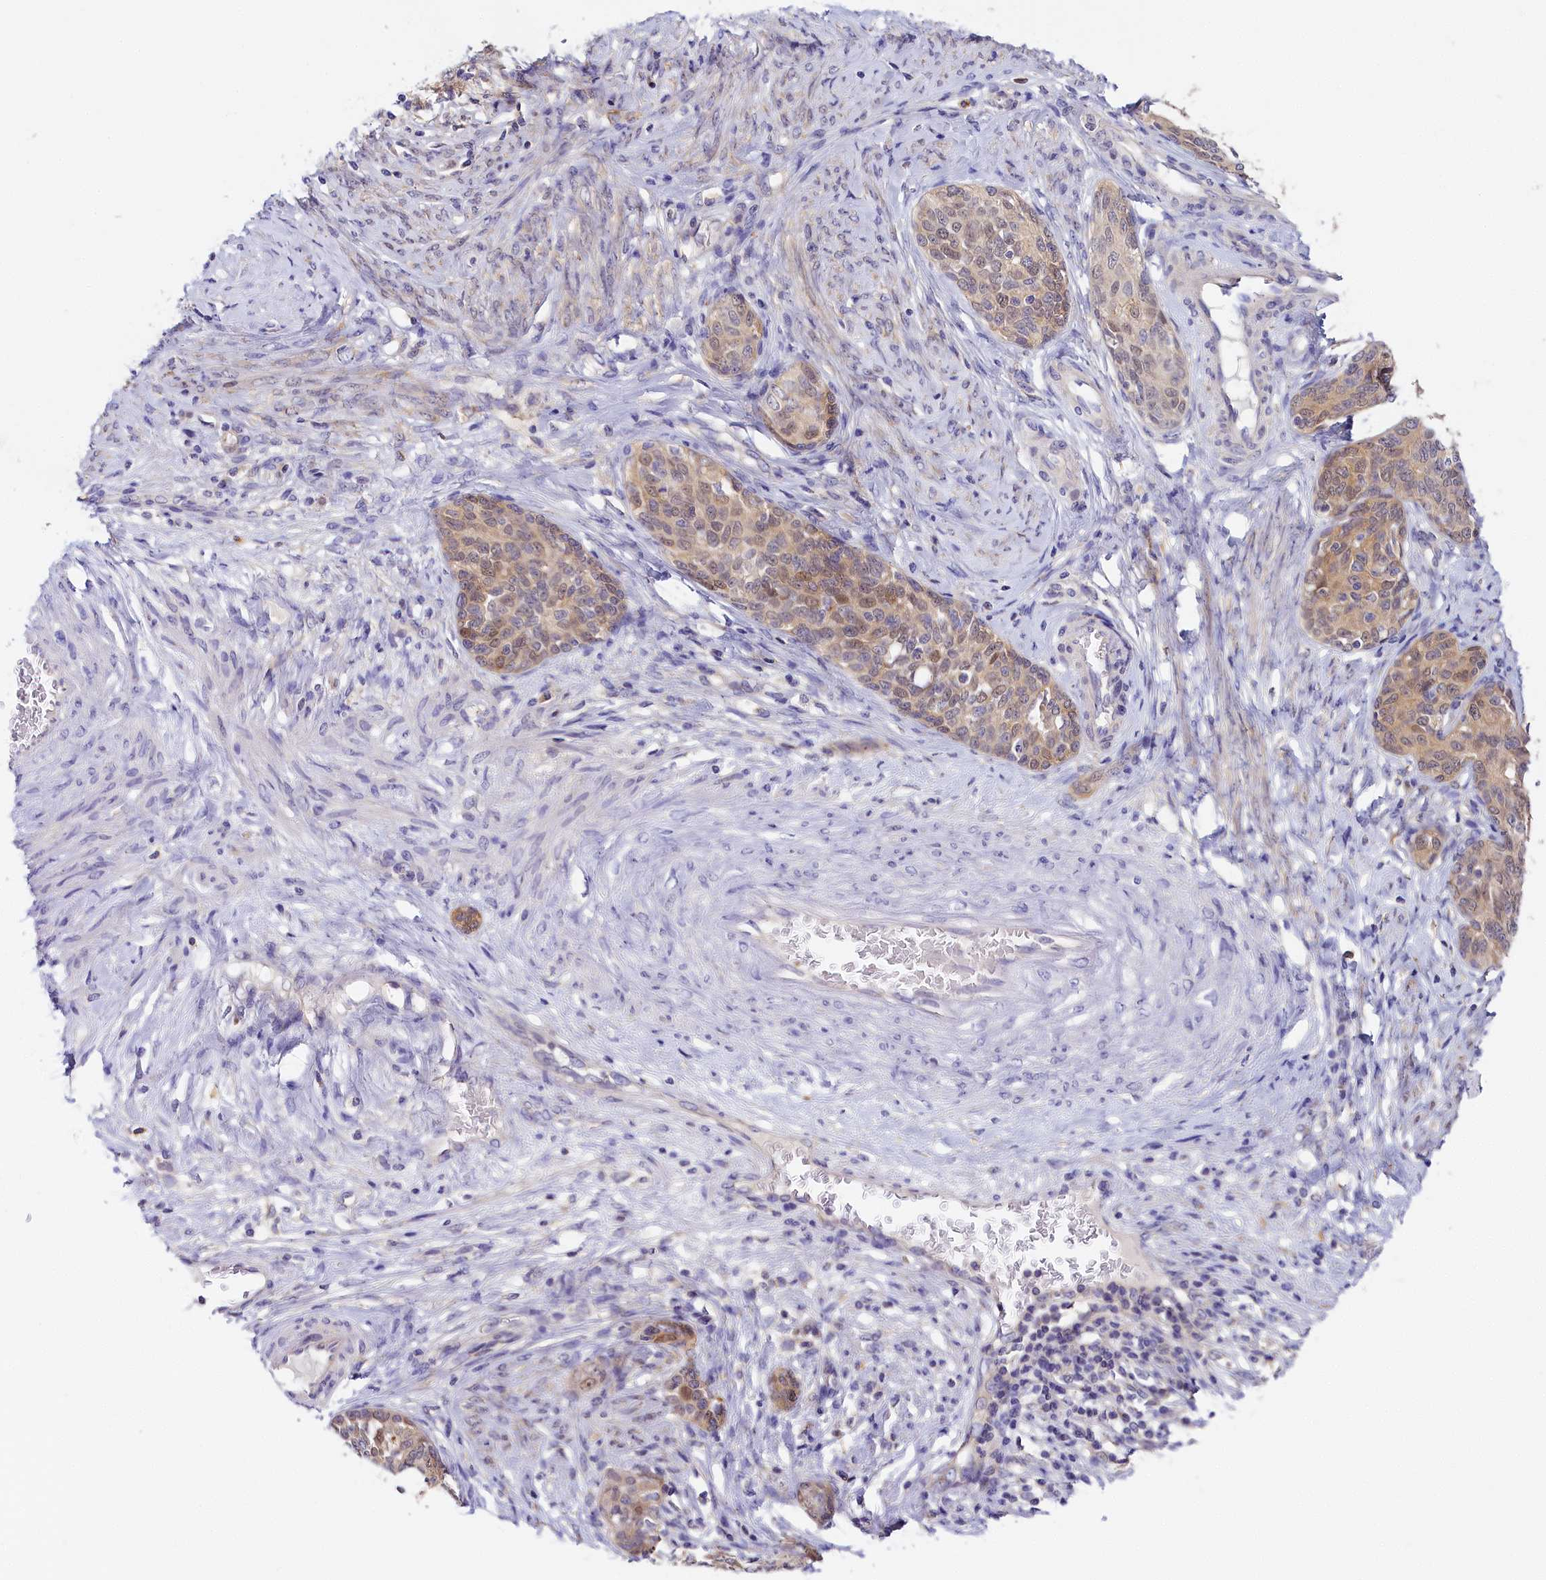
{"staining": {"intensity": "moderate", "quantity": "<25%", "location": "cytoplasmic/membranous"}, "tissue": "cervical cancer", "cell_type": "Tumor cells", "image_type": "cancer", "snomed": [{"axis": "morphology", "description": "Squamous cell carcinoma, NOS"}, {"axis": "morphology", "description": "Adenocarcinoma, NOS"}, {"axis": "topography", "description": "Cervix"}], "caption": "Cervical adenocarcinoma stained with IHC displays moderate cytoplasmic/membranous staining in approximately <25% of tumor cells.", "gene": "KATNB1", "patient": {"sex": "female", "age": 52}}